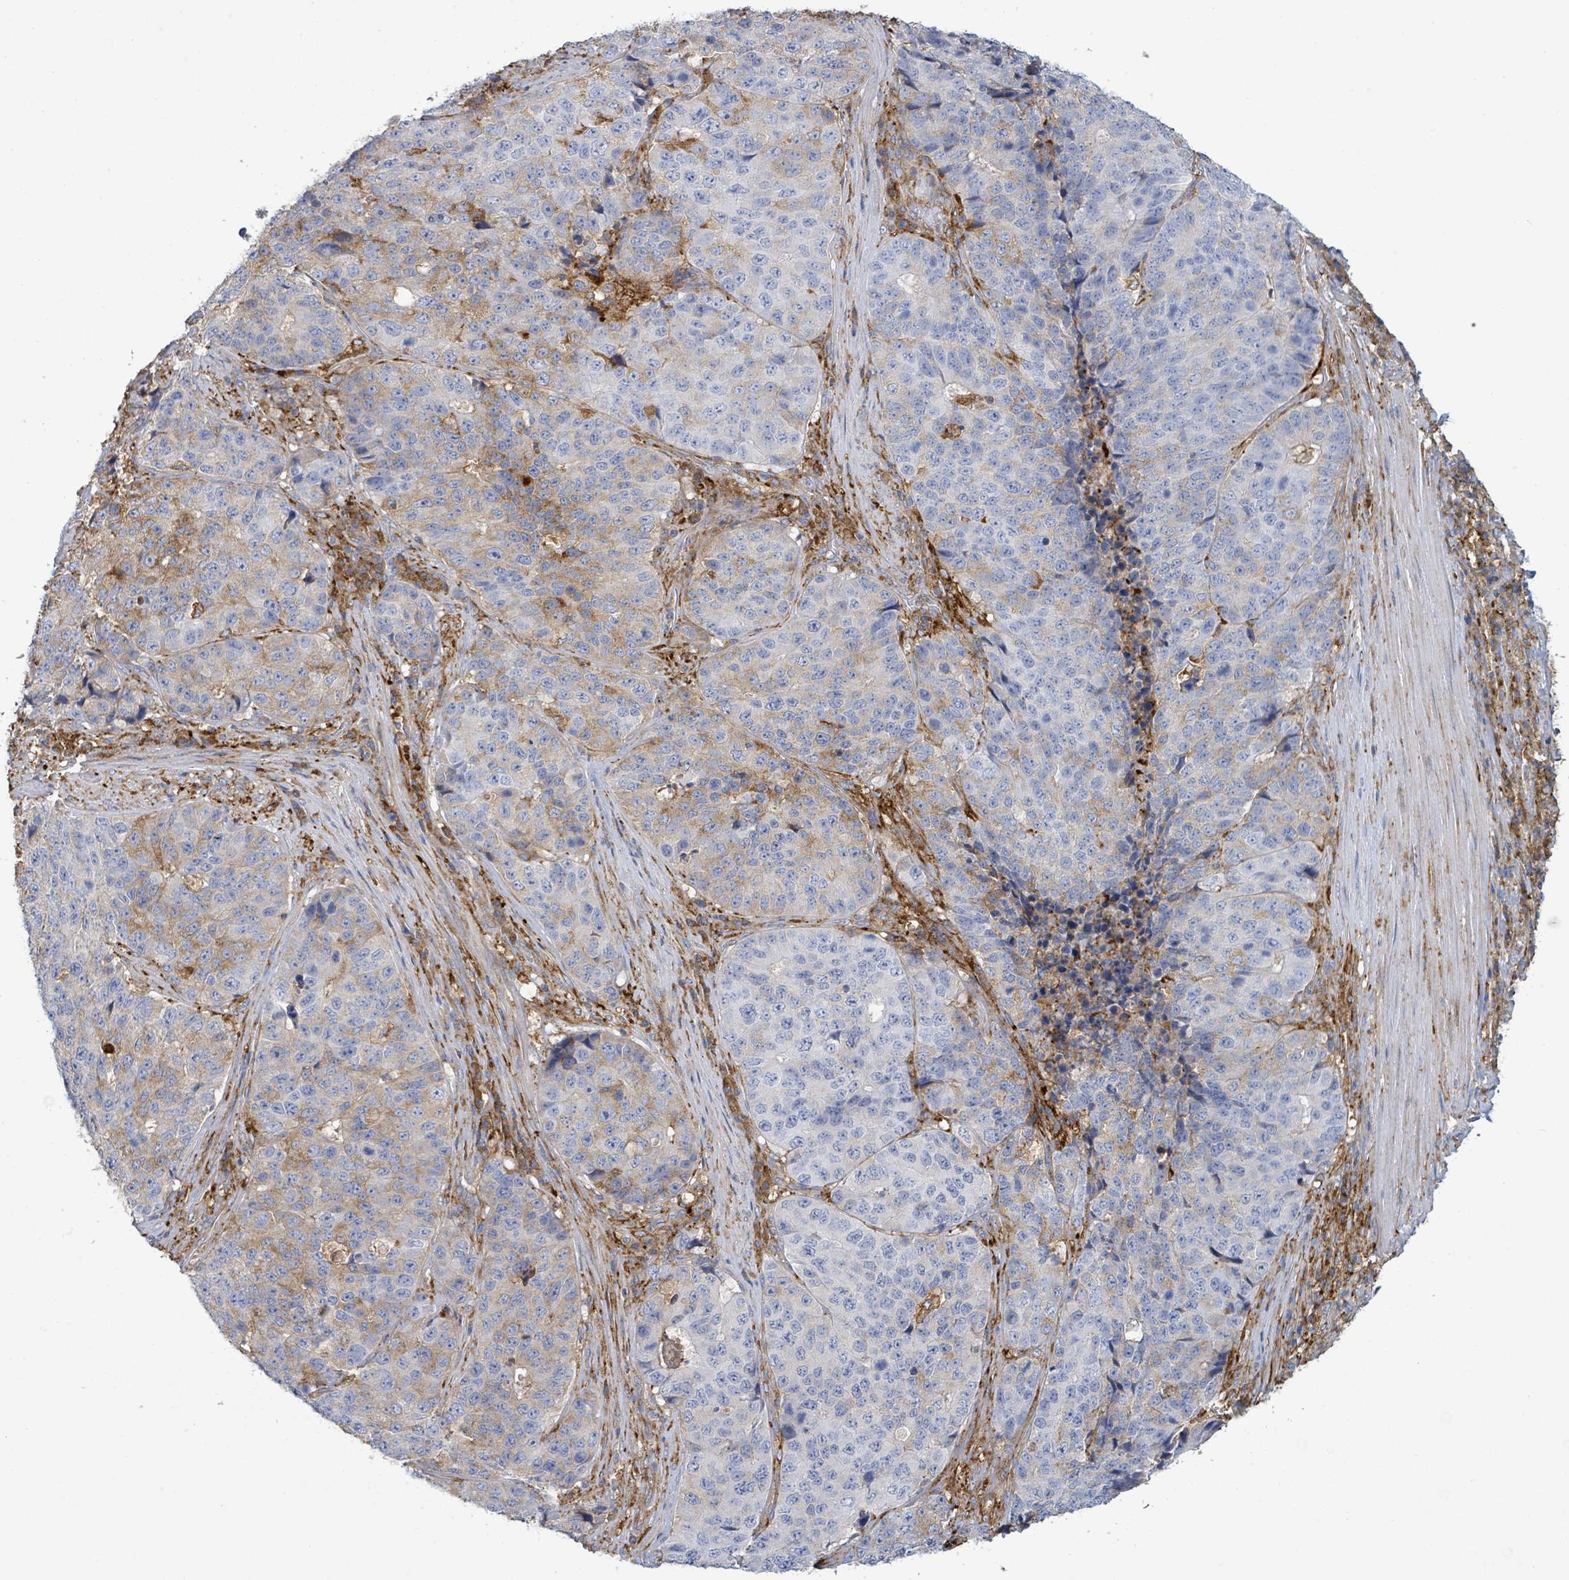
{"staining": {"intensity": "moderate", "quantity": "<25%", "location": "cytoplasmic/membranous"}, "tissue": "stomach cancer", "cell_type": "Tumor cells", "image_type": "cancer", "snomed": [{"axis": "morphology", "description": "Adenocarcinoma, NOS"}, {"axis": "topography", "description": "Stomach"}], "caption": "Stomach adenocarcinoma stained with DAB immunohistochemistry (IHC) exhibits low levels of moderate cytoplasmic/membranous staining in about <25% of tumor cells.", "gene": "EGFL7", "patient": {"sex": "male", "age": 71}}